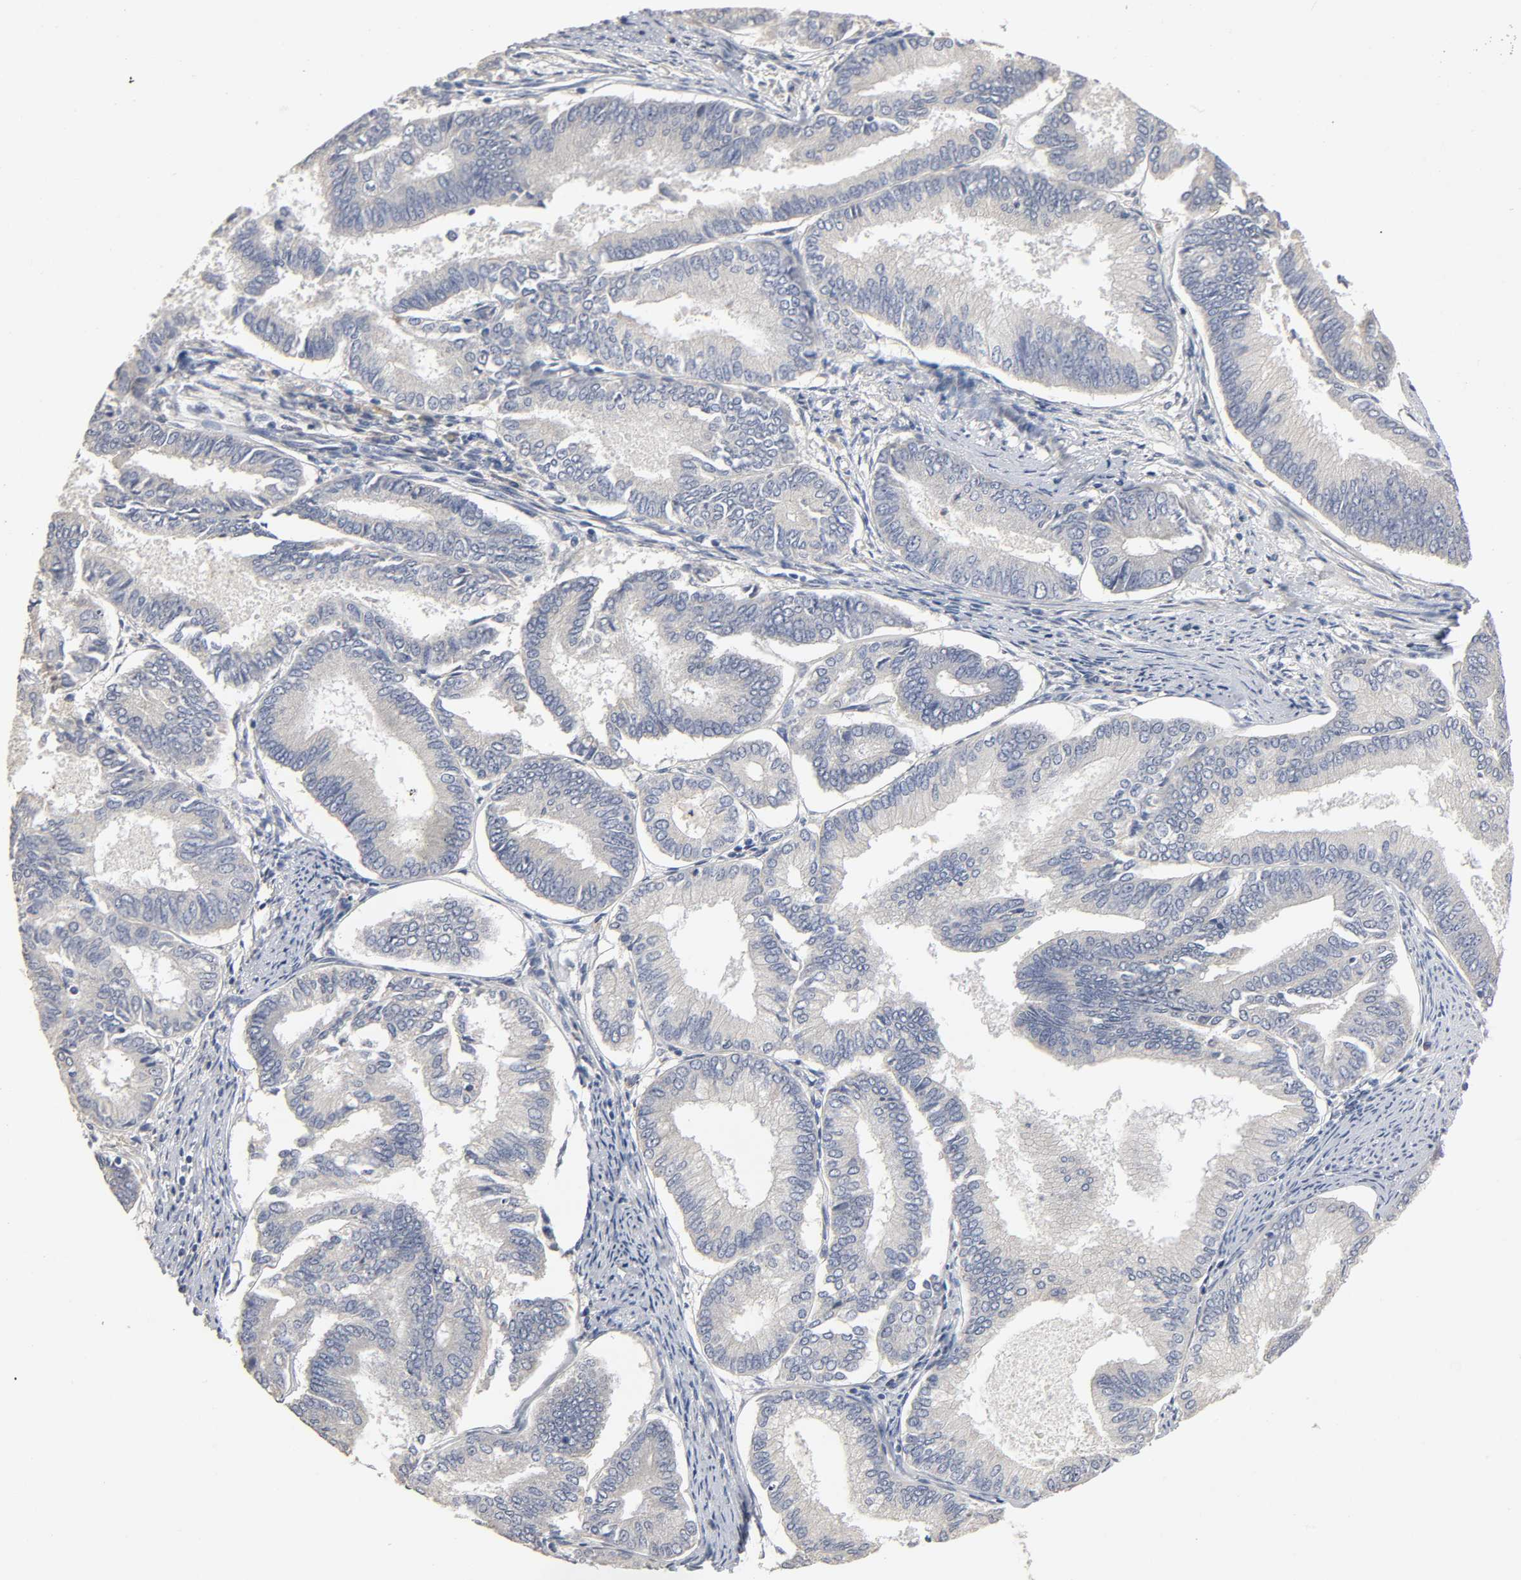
{"staining": {"intensity": "negative", "quantity": "none", "location": "none"}, "tissue": "endometrial cancer", "cell_type": "Tumor cells", "image_type": "cancer", "snomed": [{"axis": "morphology", "description": "Adenocarcinoma, NOS"}, {"axis": "topography", "description": "Endometrium"}], "caption": "IHC of human endometrial cancer displays no positivity in tumor cells. (Stains: DAB immunohistochemistry with hematoxylin counter stain, Microscopy: brightfield microscopy at high magnification).", "gene": "SLC10A2", "patient": {"sex": "female", "age": 86}}